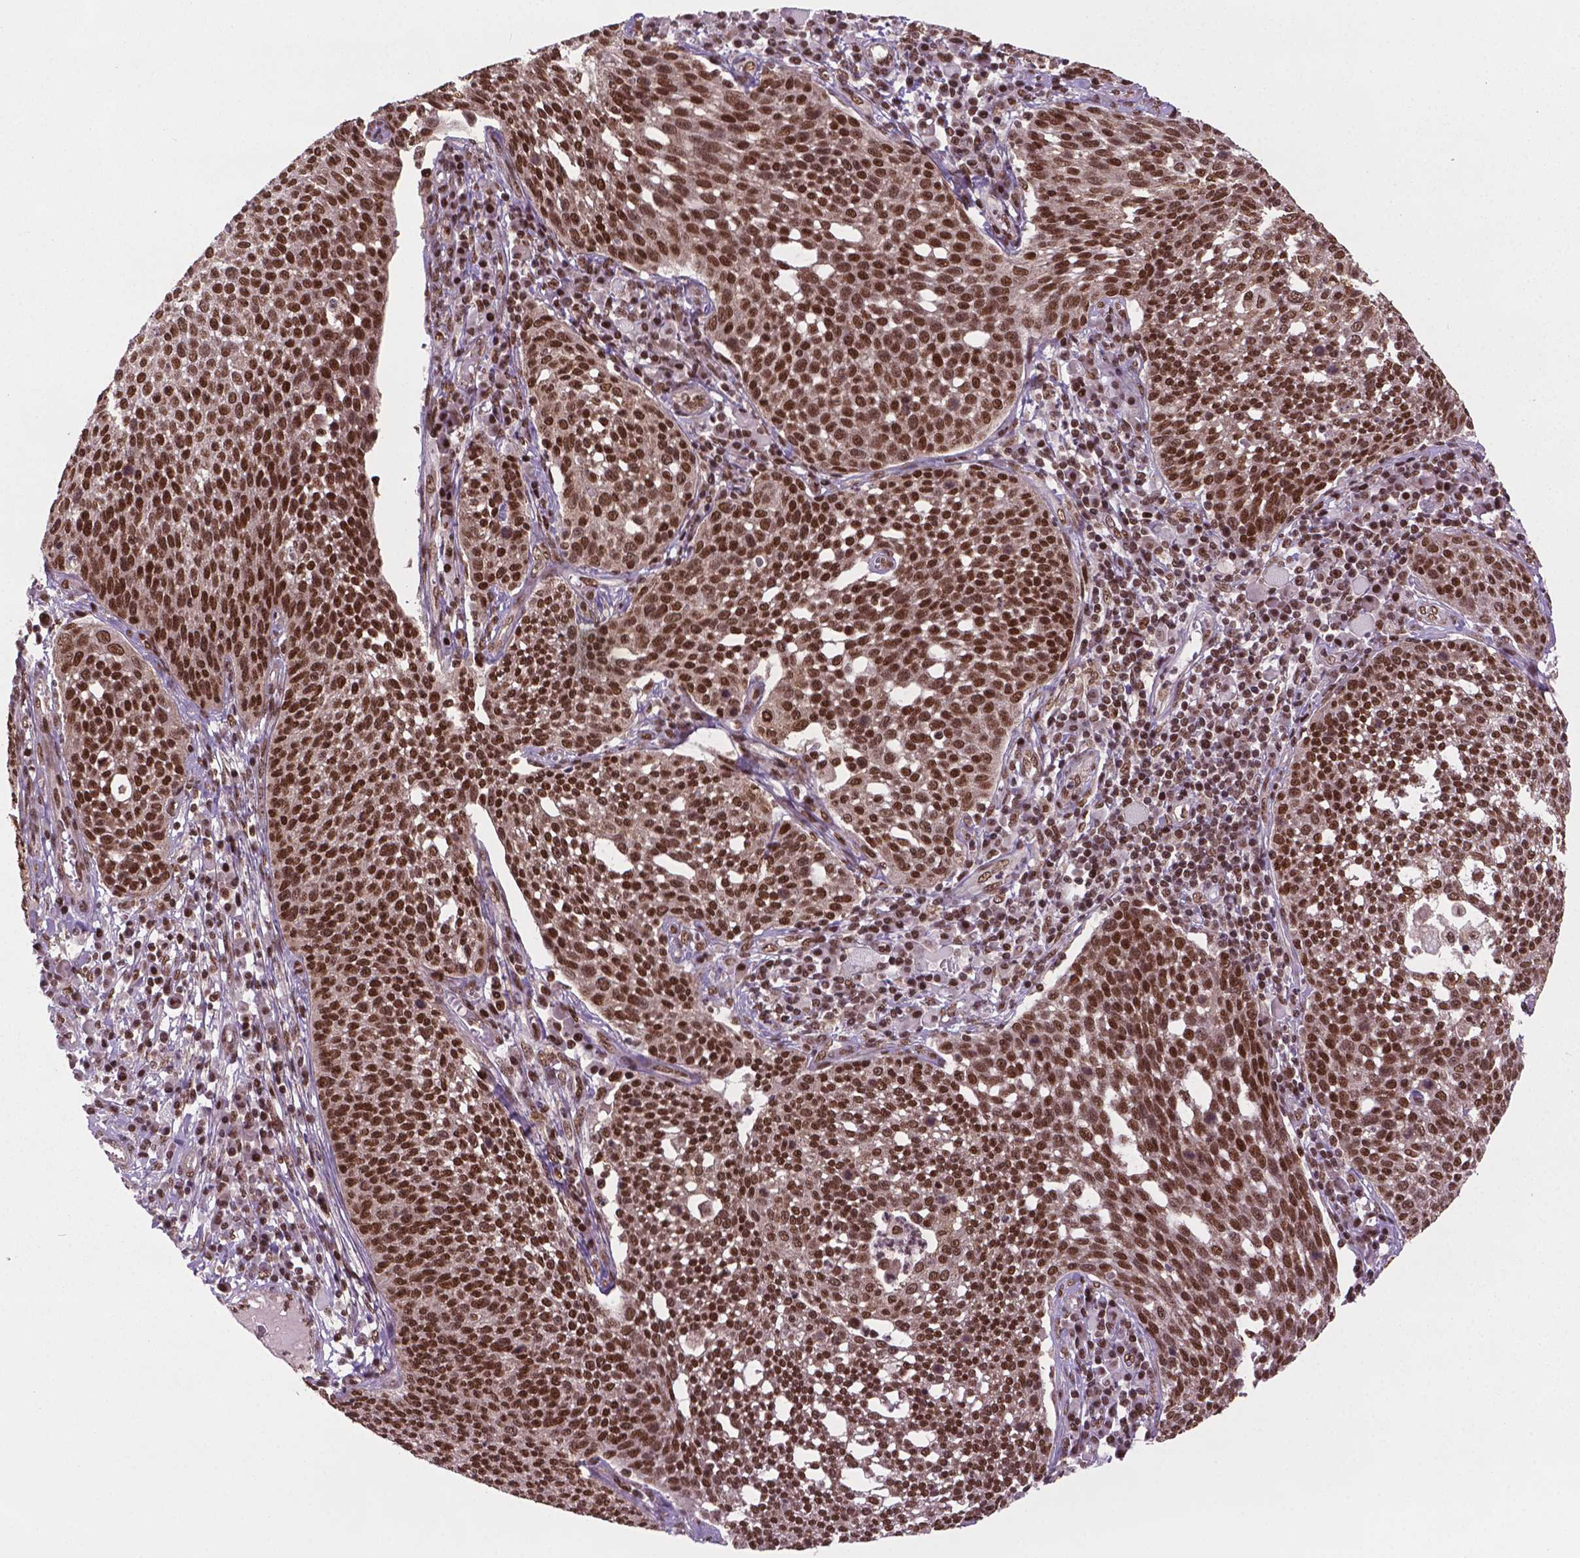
{"staining": {"intensity": "strong", "quantity": ">75%", "location": "nuclear"}, "tissue": "cervical cancer", "cell_type": "Tumor cells", "image_type": "cancer", "snomed": [{"axis": "morphology", "description": "Squamous cell carcinoma, NOS"}, {"axis": "topography", "description": "Cervix"}], "caption": "A high amount of strong nuclear expression is appreciated in approximately >75% of tumor cells in cervical cancer tissue.", "gene": "SIRT6", "patient": {"sex": "female", "age": 34}}